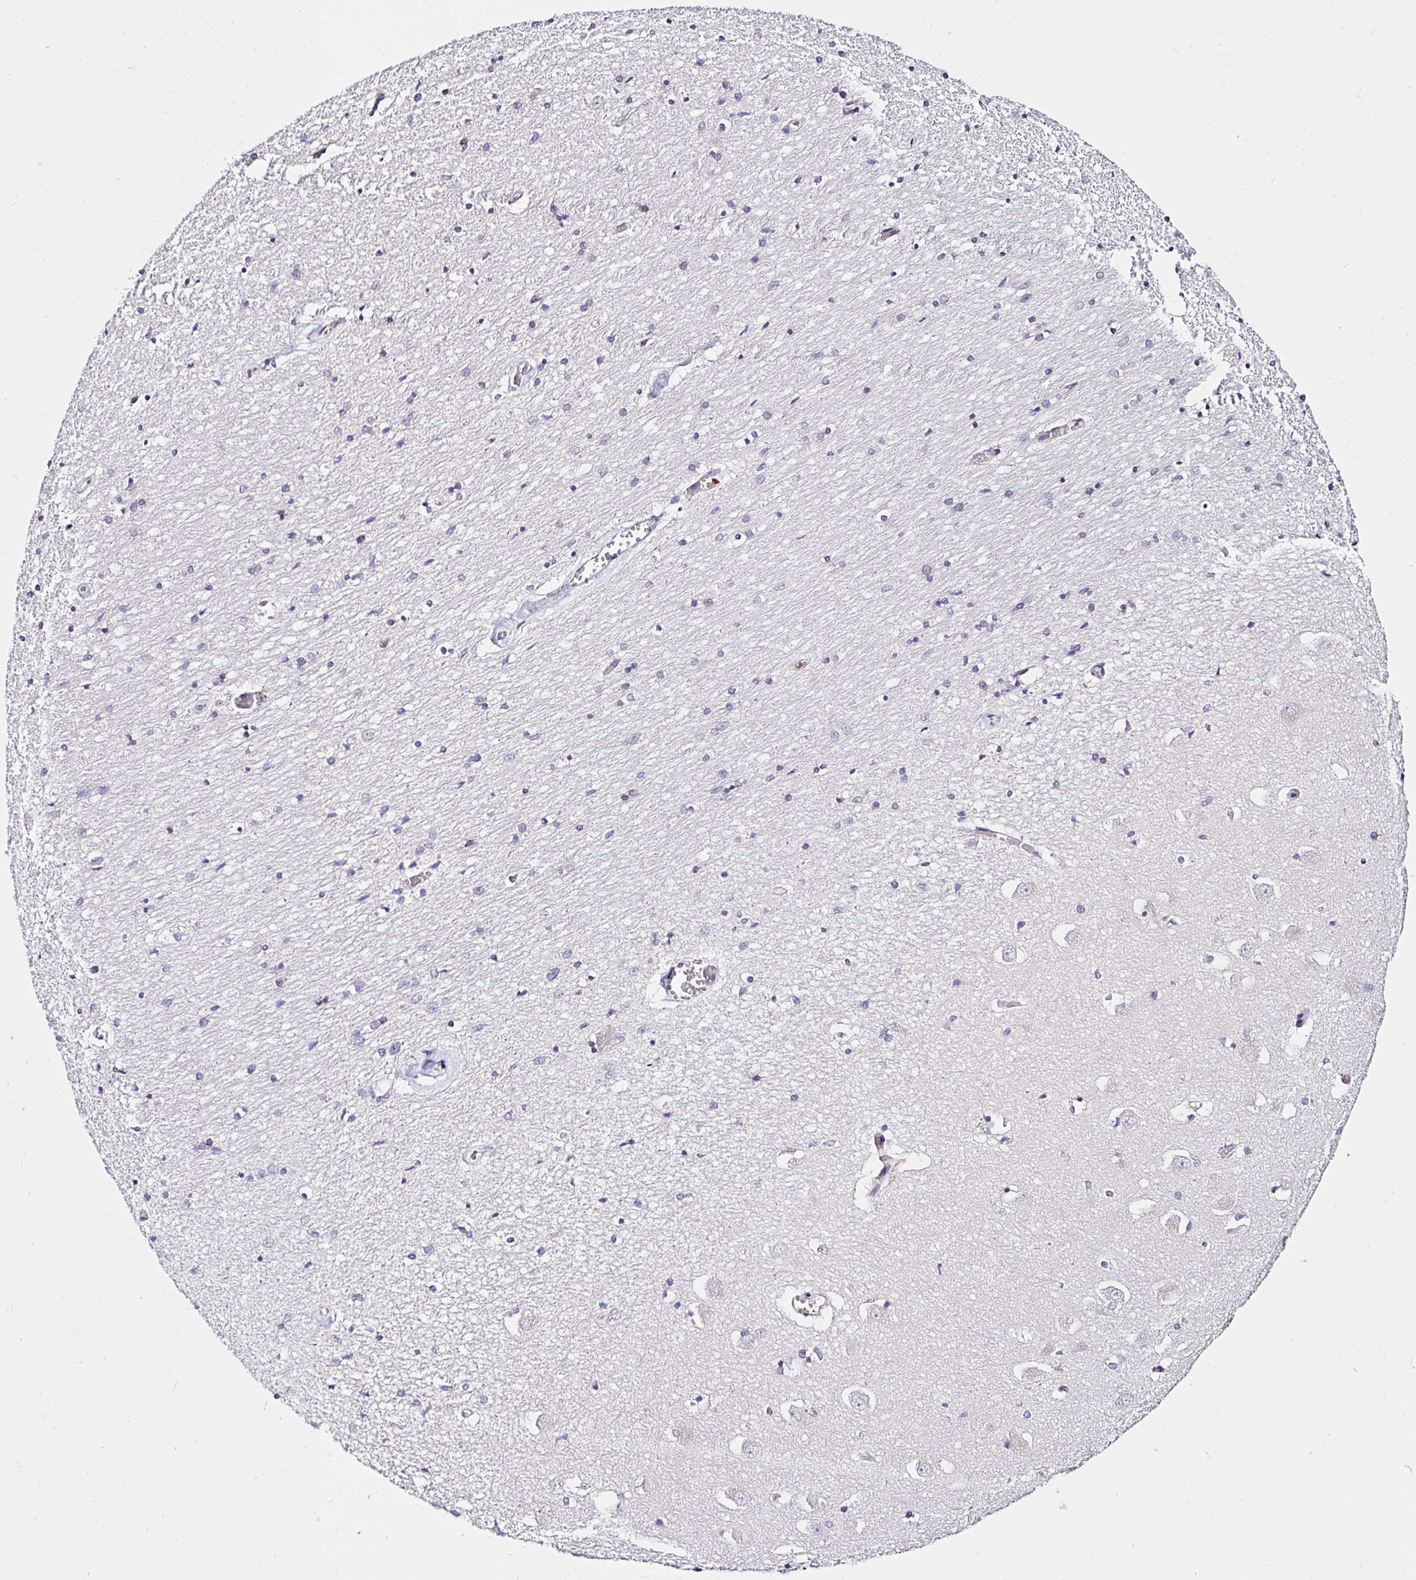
{"staining": {"intensity": "negative", "quantity": "none", "location": "none"}, "tissue": "caudate", "cell_type": "Glial cells", "image_type": "normal", "snomed": [{"axis": "morphology", "description": "Normal tissue, NOS"}, {"axis": "topography", "description": "Lateral ventricle wall"}, {"axis": "topography", "description": "Hippocampus"}], "caption": "IHC histopathology image of unremarkable caudate: human caudate stained with DAB (3,3'-diaminobenzidine) demonstrates no significant protein staining in glial cells.", "gene": "VSIG2", "patient": {"sex": "female", "age": 63}}